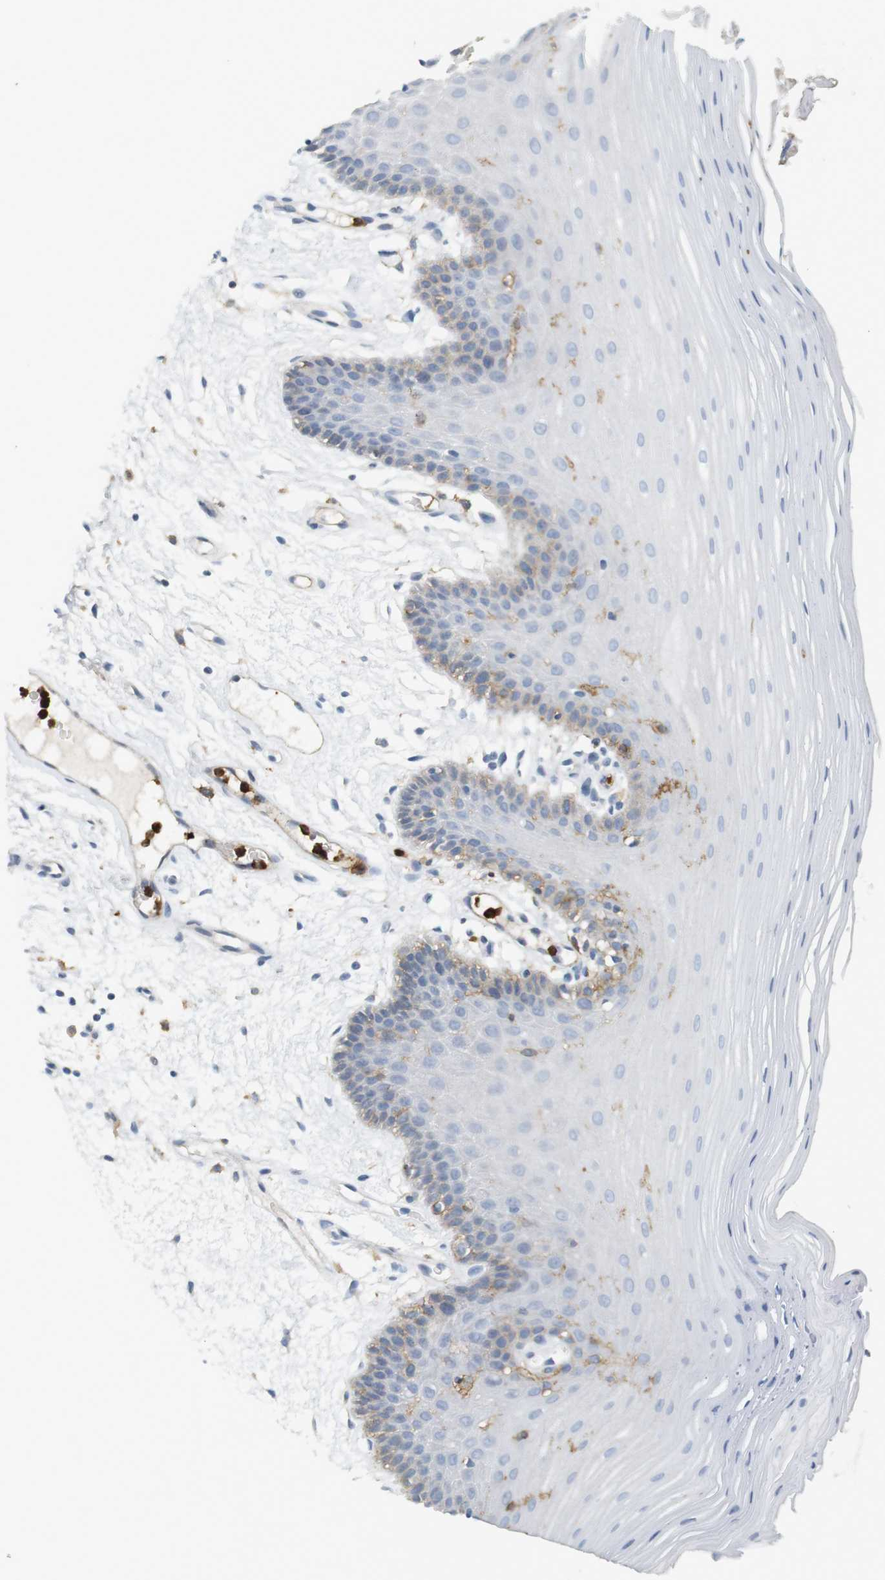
{"staining": {"intensity": "weak", "quantity": "<25%", "location": "cytoplasmic/membranous"}, "tissue": "oral mucosa", "cell_type": "Squamous epithelial cells", "image_type": "normal", "snomed": [{"axis": "morphology", "description": "Normal tissue, NOS"}, {"axis": "morphology", "description": "Squamous cell carcinoma, NOS"}, {"axis": "topography", "description": "Skeletal muscle"}, {"axis": "topography", "description": "Oral tissue"}, {"axis": "topography", "description": "Head-Neck"}], "caption": "There is no significant positivity in squamous epithelial cells of oral mucosa.", "gene": "SIRPA", "patient": {"sex": "male", "age": 71}}